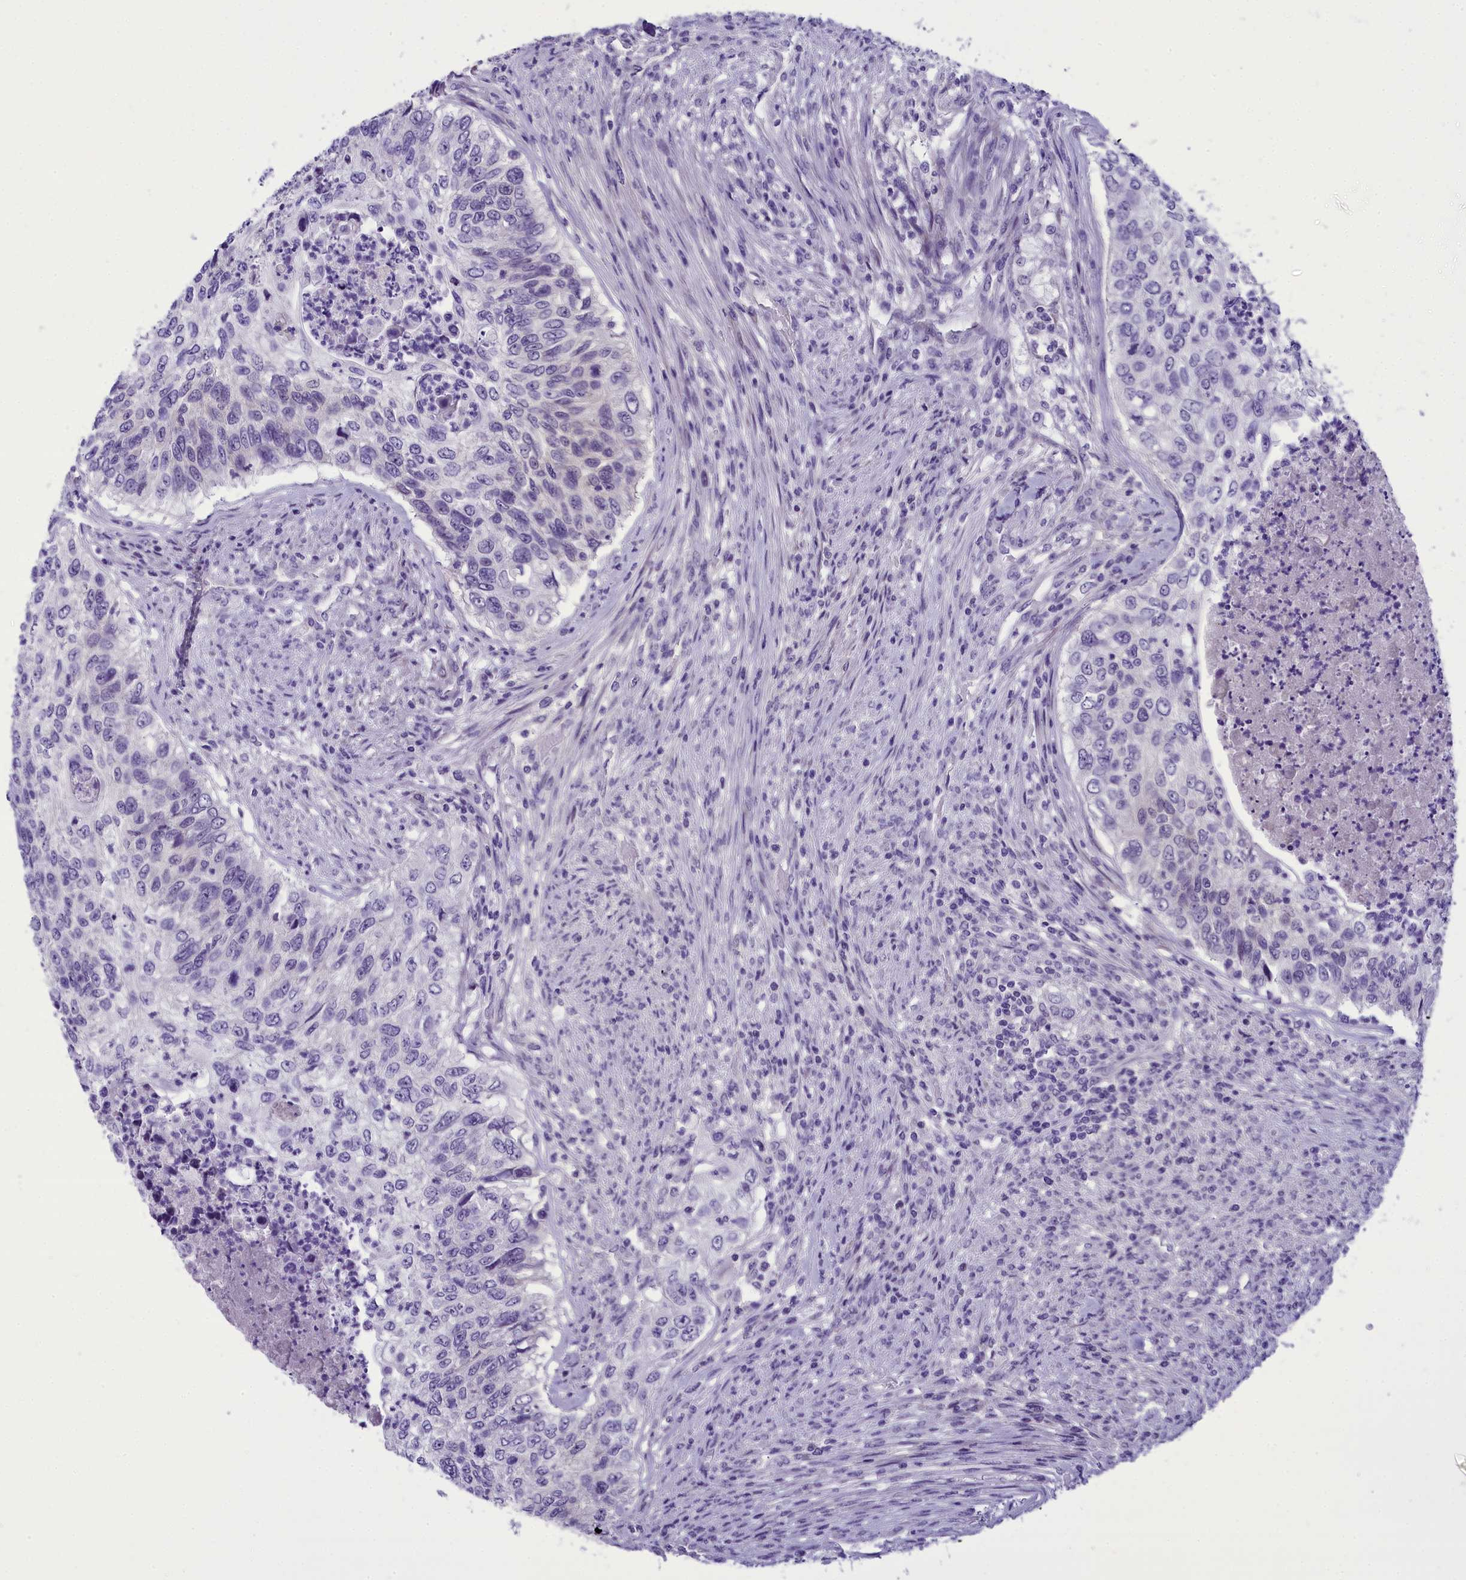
{"staining": {"intensity": "negative", "quantity": "none", "location": "none"}, "tissue": "urothelial cancer", "cell_type": "Tumor cells", "image_type": "cancer", "snomed": [{"axis": "morphology", "description": "Urothelial carcinoma, High grade"}, {"axis": "topography", "description": "Urinary bladder"}], "caption": "High magnification brightfield microscopy of high-grade urothelial carcinoma stained with DAB (brown) and counterstained with hematoxylin (blue): tumor cells show no significant expression.", "gene": "PRR15", "patient": {"sex": "female", "age": 60}}